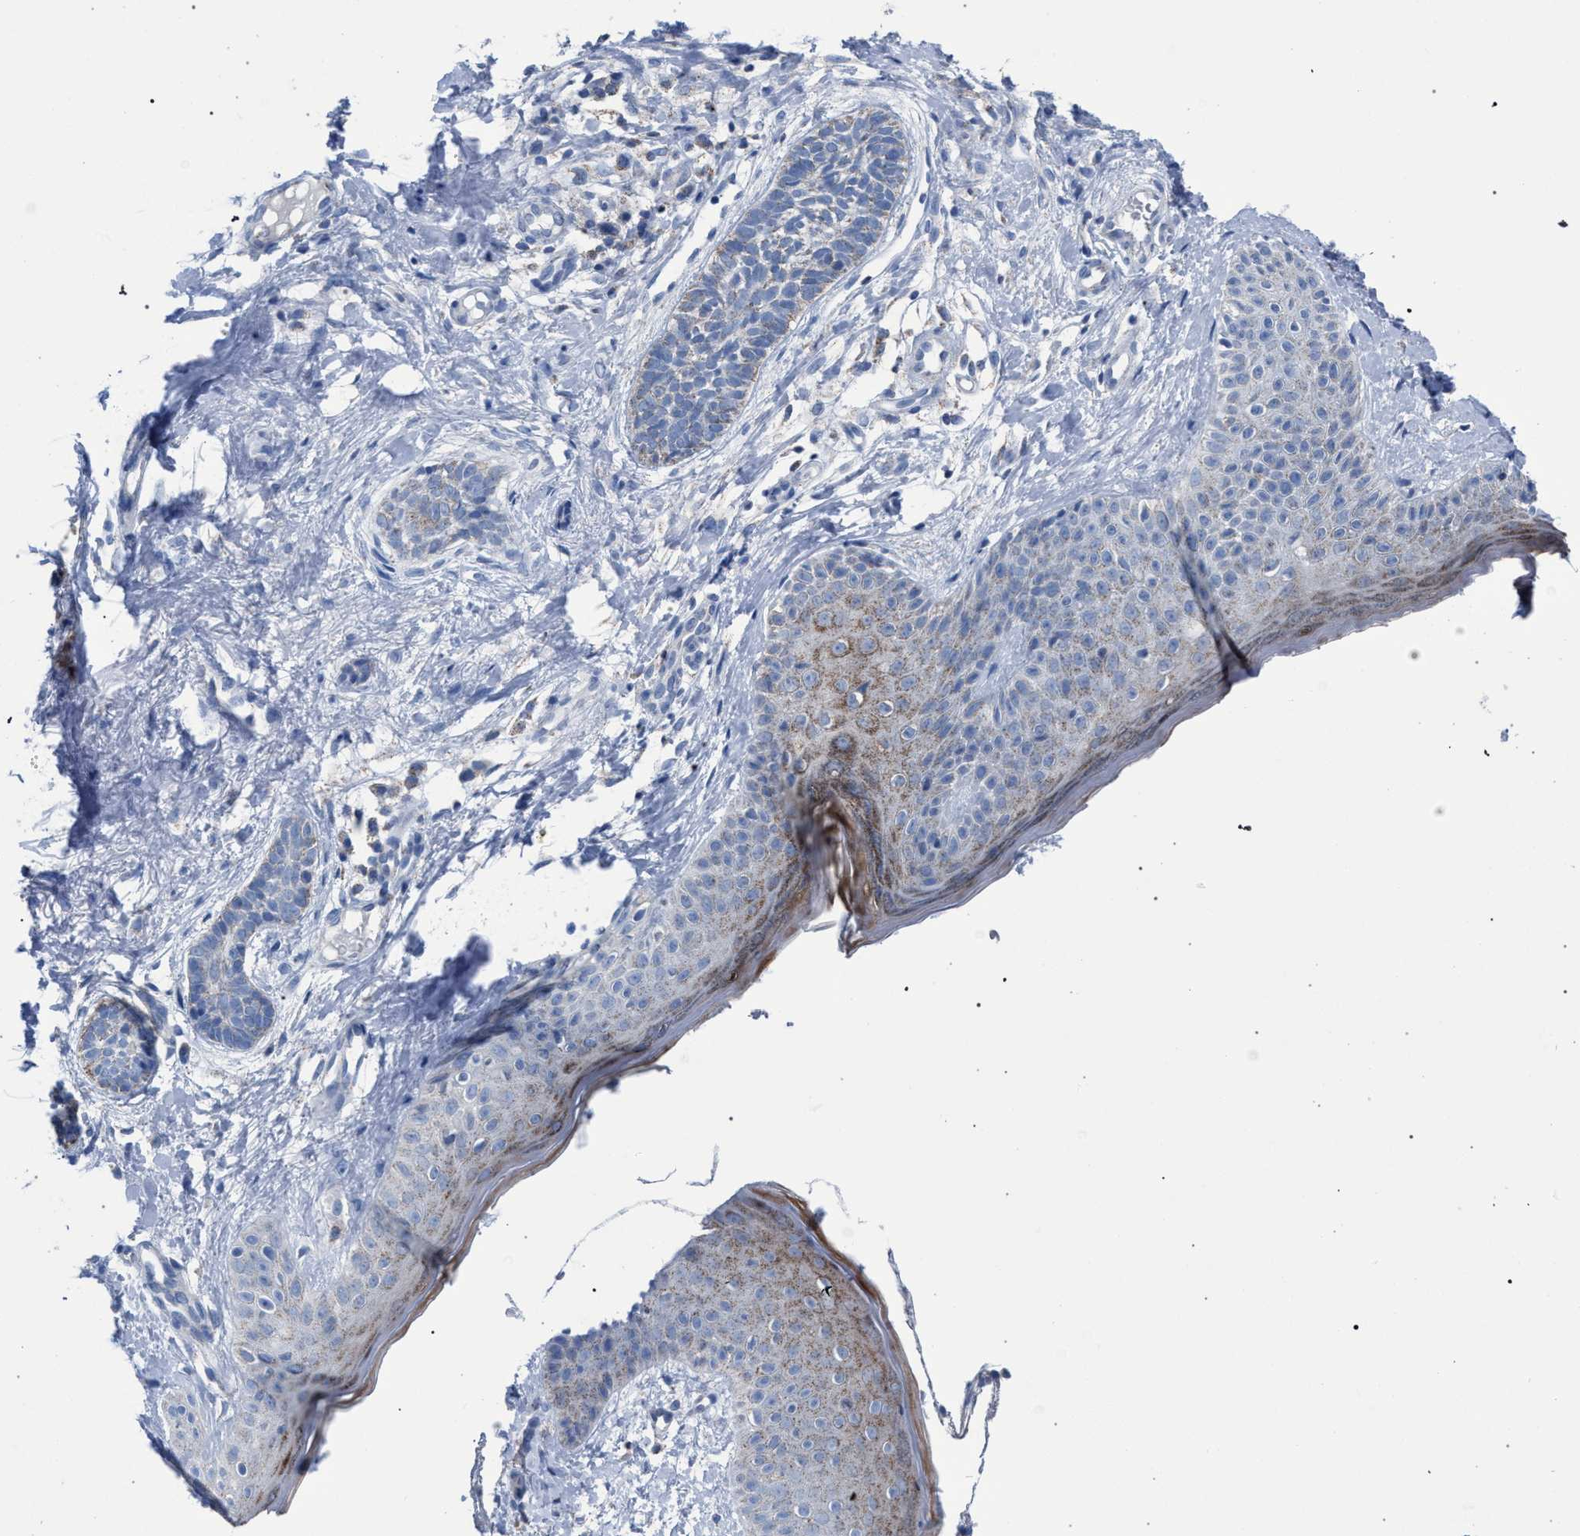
{"staining": {"intensity": "negative", "quantity": "none", "location": "none"}, "tissue": "skin cancer", "cell_type": "Tumor cells", "image_type": "cancer", "snomed": [{"axis": "morphology", "description": "Normal tissue, NOS"}, {"axis": "morphology", "description": "Basal cell carcinoma"}, {"axis": "topography", "description": "Skin"}], "caption": "IHC image of neoplastic tissue: skin cancer stained with DAB (3,3'-diaminobenzidine) displays no significant protein staining in tumor cells.", "gene": "HSD17B4", "patient": {"sex": "male", "age": 63}}